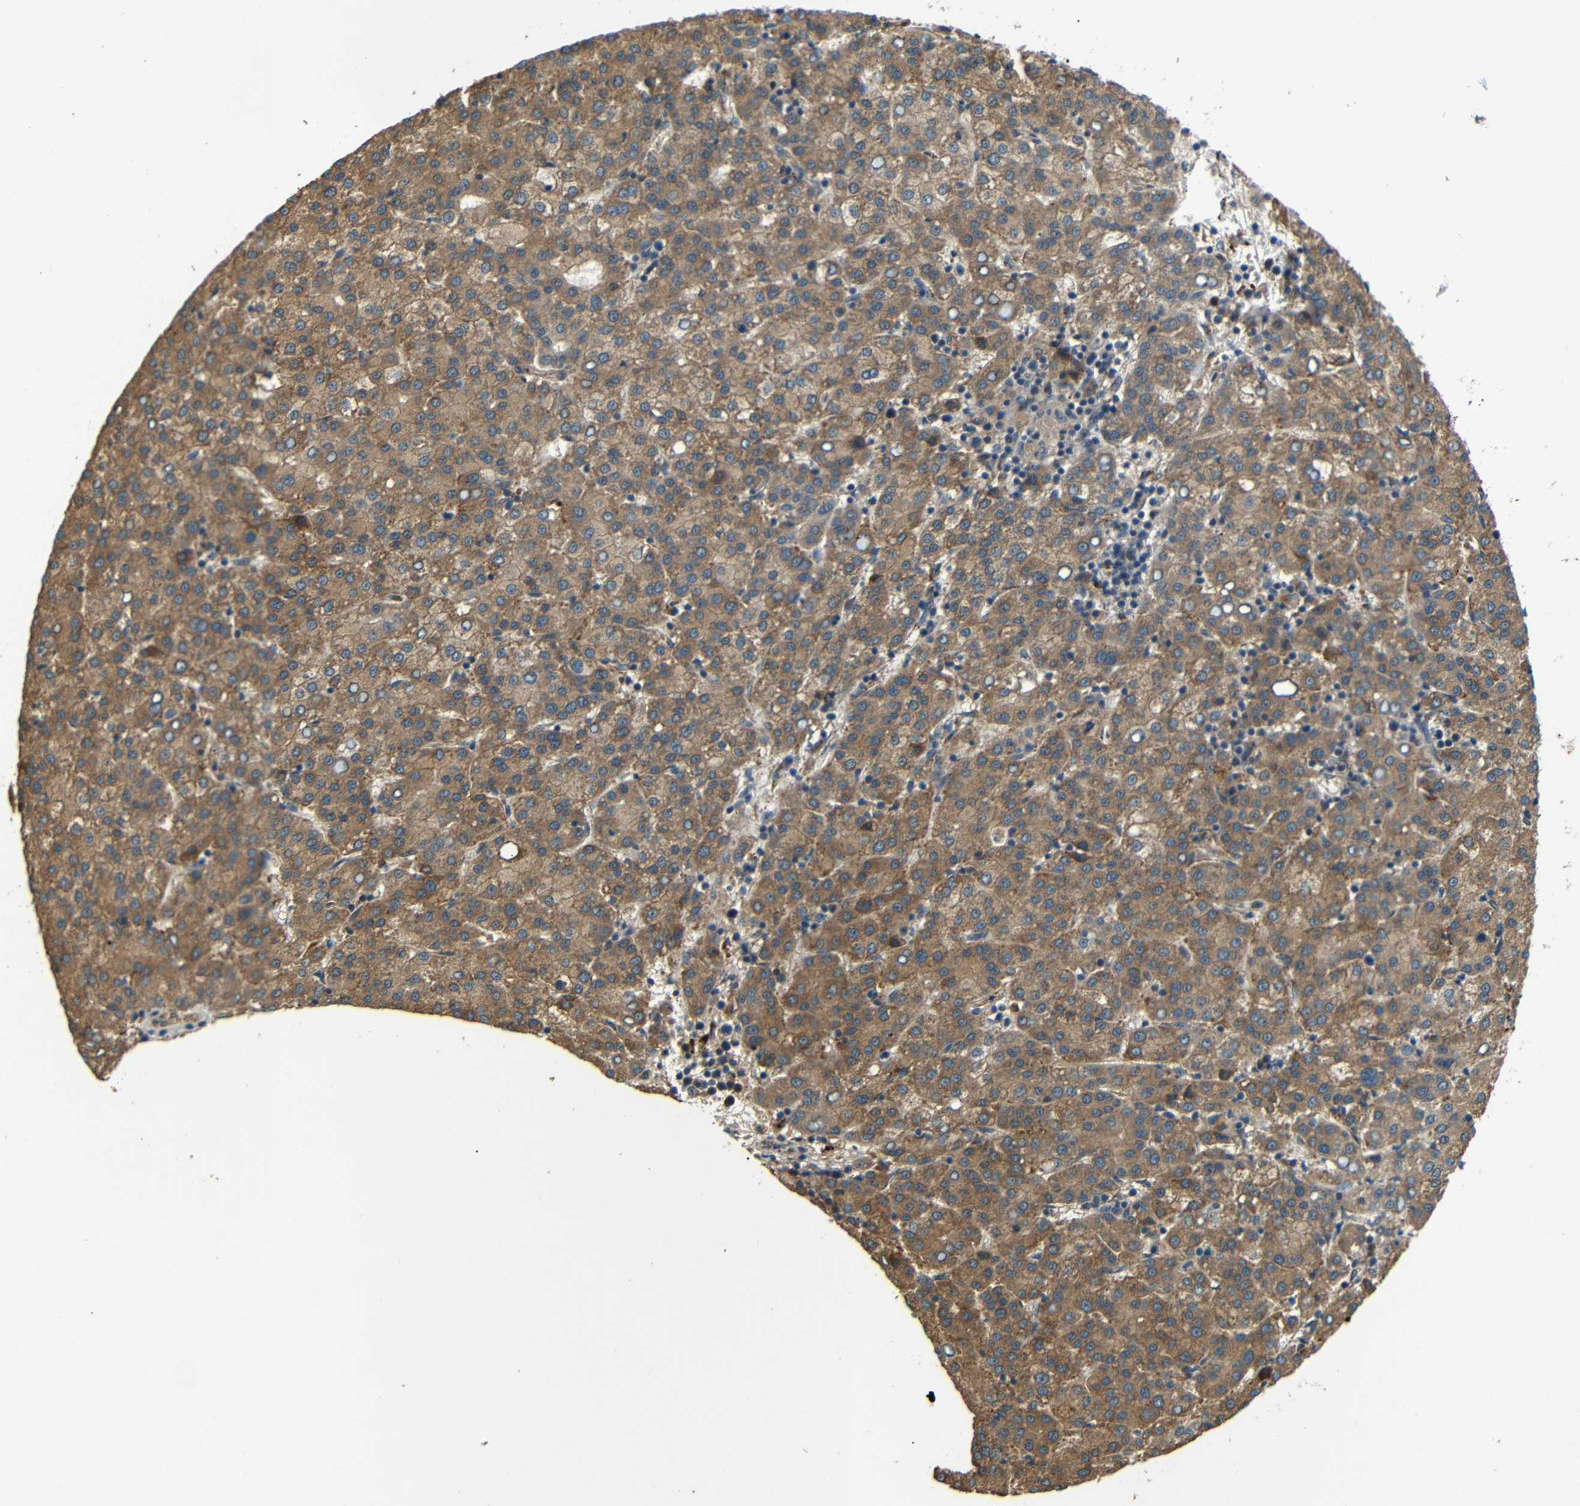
{"staining": {"intensity": "moderate", "quantity": ">75%", "location": "cytoplasmic/membranous"}, "tissue": "liver cancer", "cell_type": "Tumor cells", "image_type": "cancer", "snomed": [{"axis": "morphology", "description": "Carcinoma, Hepatocellular, NOS"}, {"axis": "topography", "description": "Liver"}], "caption": "Hepatocellular carcinoma (liver) was stained to show a protein in brown. There is medium levels of moderate cytoplasmic/membranous staining in about >75% of tumor cells. (DAB IHC with brightfield microscopy, high magnification).", "gene": "ATP7A", "patient": {"sex": "female", "age": 58}}